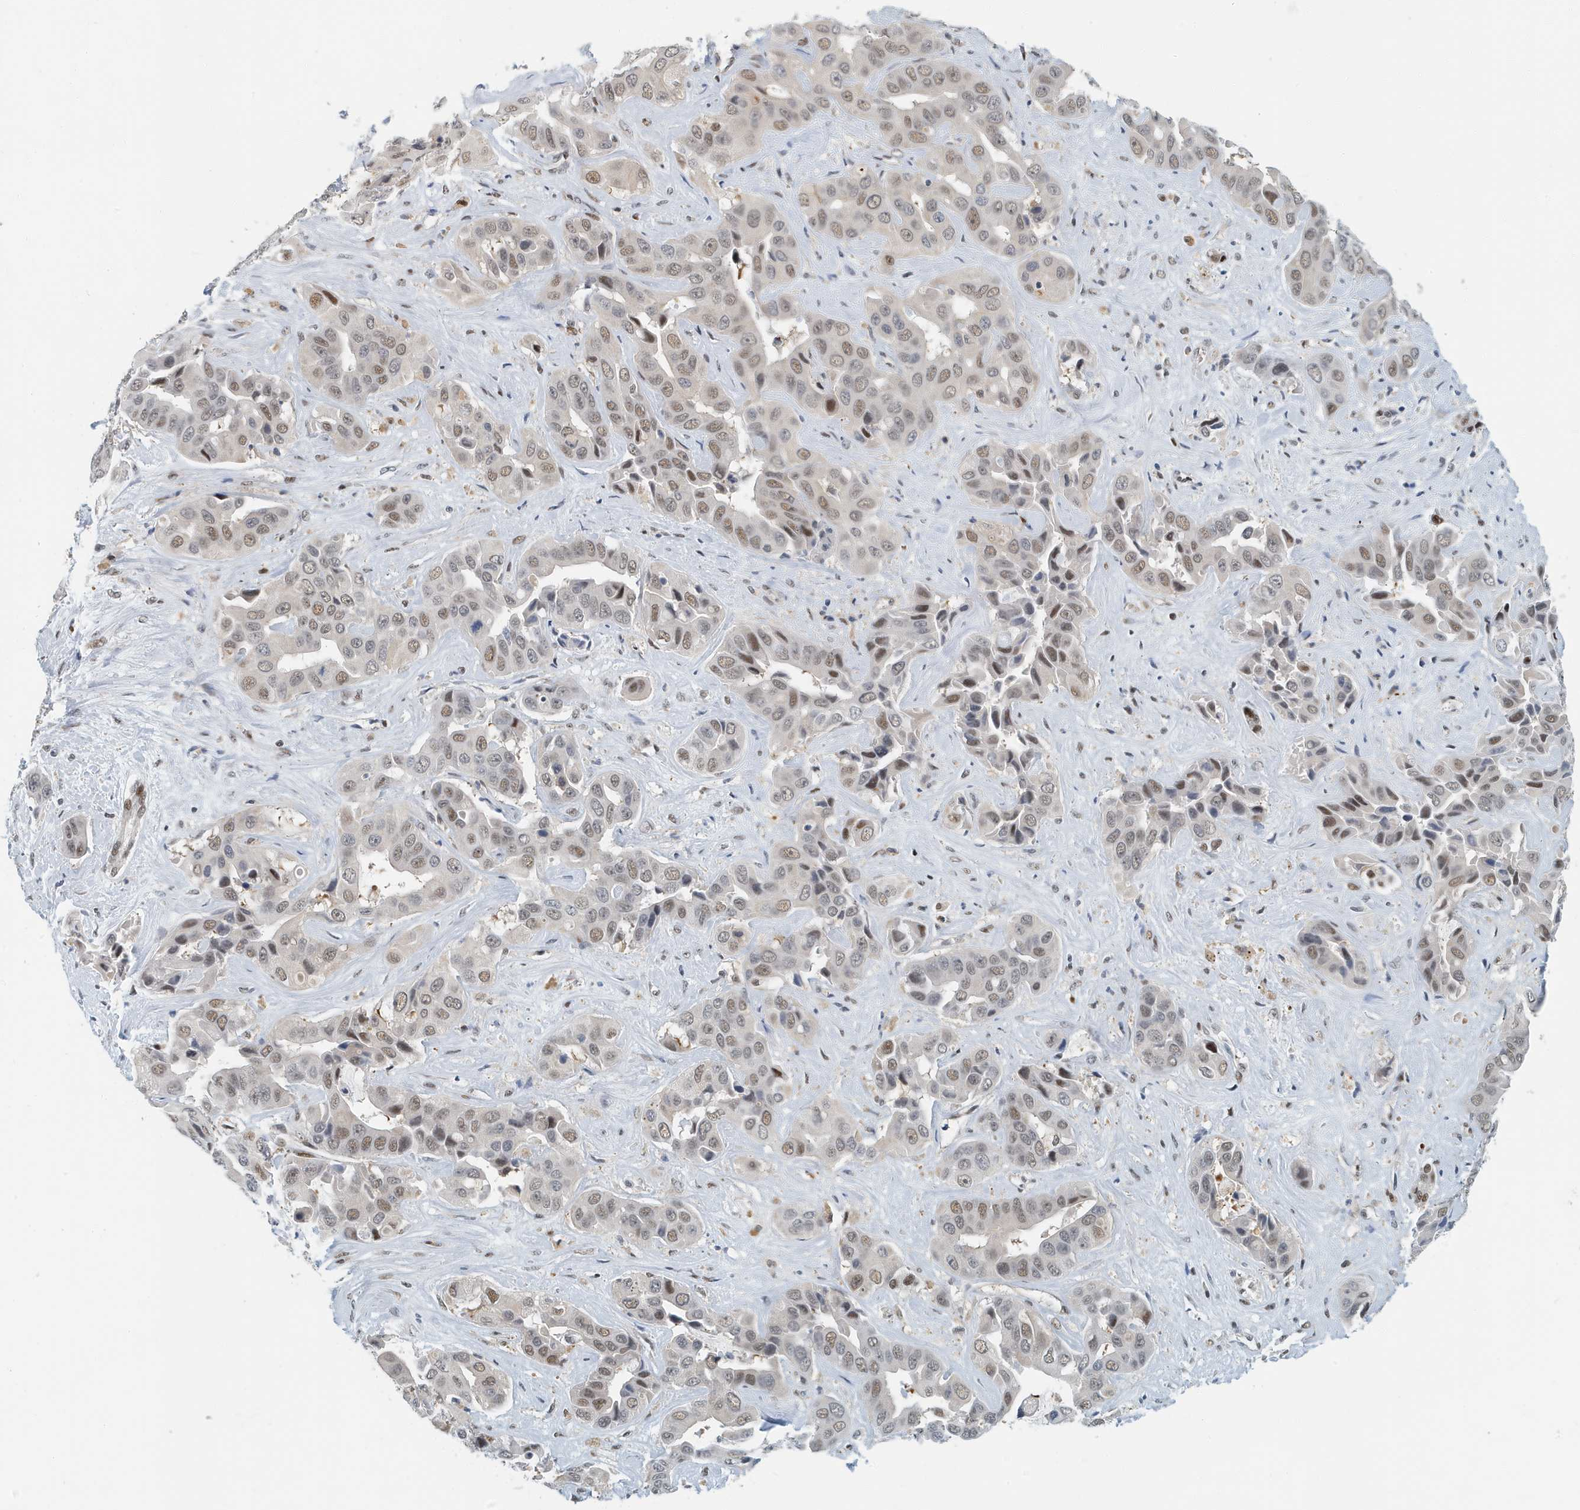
{"staining": {"intensity": "weak", "quantity": ">75%", "location": "nuclear"}, "tissue": "liver cancer", "cell_type": "Tumor cells", "image_type": "cancer", "snomed": [{"axis": "morphology", "description": "Cholangiocarcinoma"}, {"axis": "topography", "description": "Liver"}], "caption": "This image displays immunohistochemistry staining of human liver cholangiocarcinoma, with low weak nuclear staining in approximately >75% of tumor cells.", "gene": "KIF15", "patient": {"sex": "female", "age": 52}}